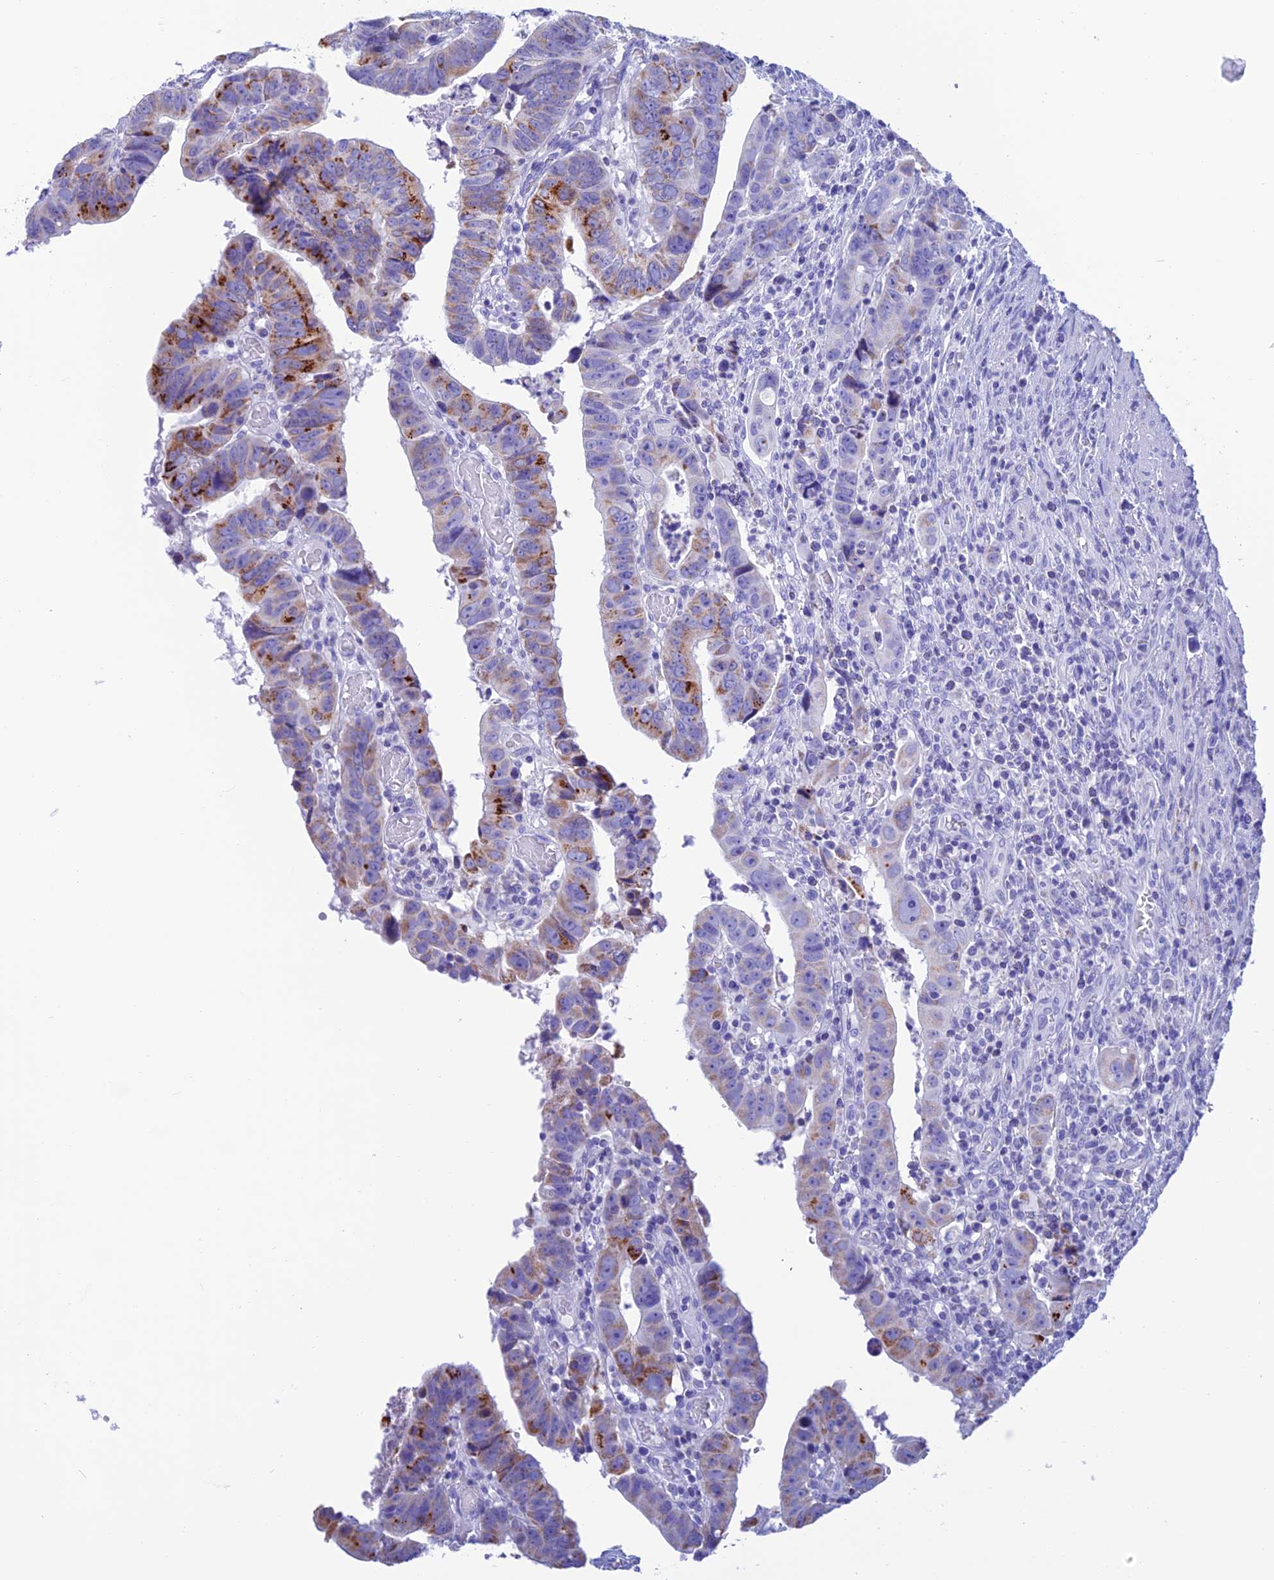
{"staining": {"intensity": "strong", "quantity": "<25%", "location": "cytoplasmic/membranous"}, "tissue": "colorectal cancer", "cell_type": "Tumor cells", "image_type": "cancer", "snomed": [{"axis": "morphology", "description": "Normal tissue, NOS"}, {"axis": "morphology", "description": "Adenocarcinoma, NOS"}, {"axis": "topography", "description": "Rectum"}], "caption": "Immunohistochemistry histopathology image of neoplastic tissue: human colorectal adenocarcinoma stained using immunohistochemistry (IHC) displays medium levels of strong protein expression localized specifically in the cytoplasmic/membranous of tumor cells, appearing as a cytoplasmic/membranous brown color.", "gene": "NXPE4", "patient": {"sex": "female", "age": 65}}